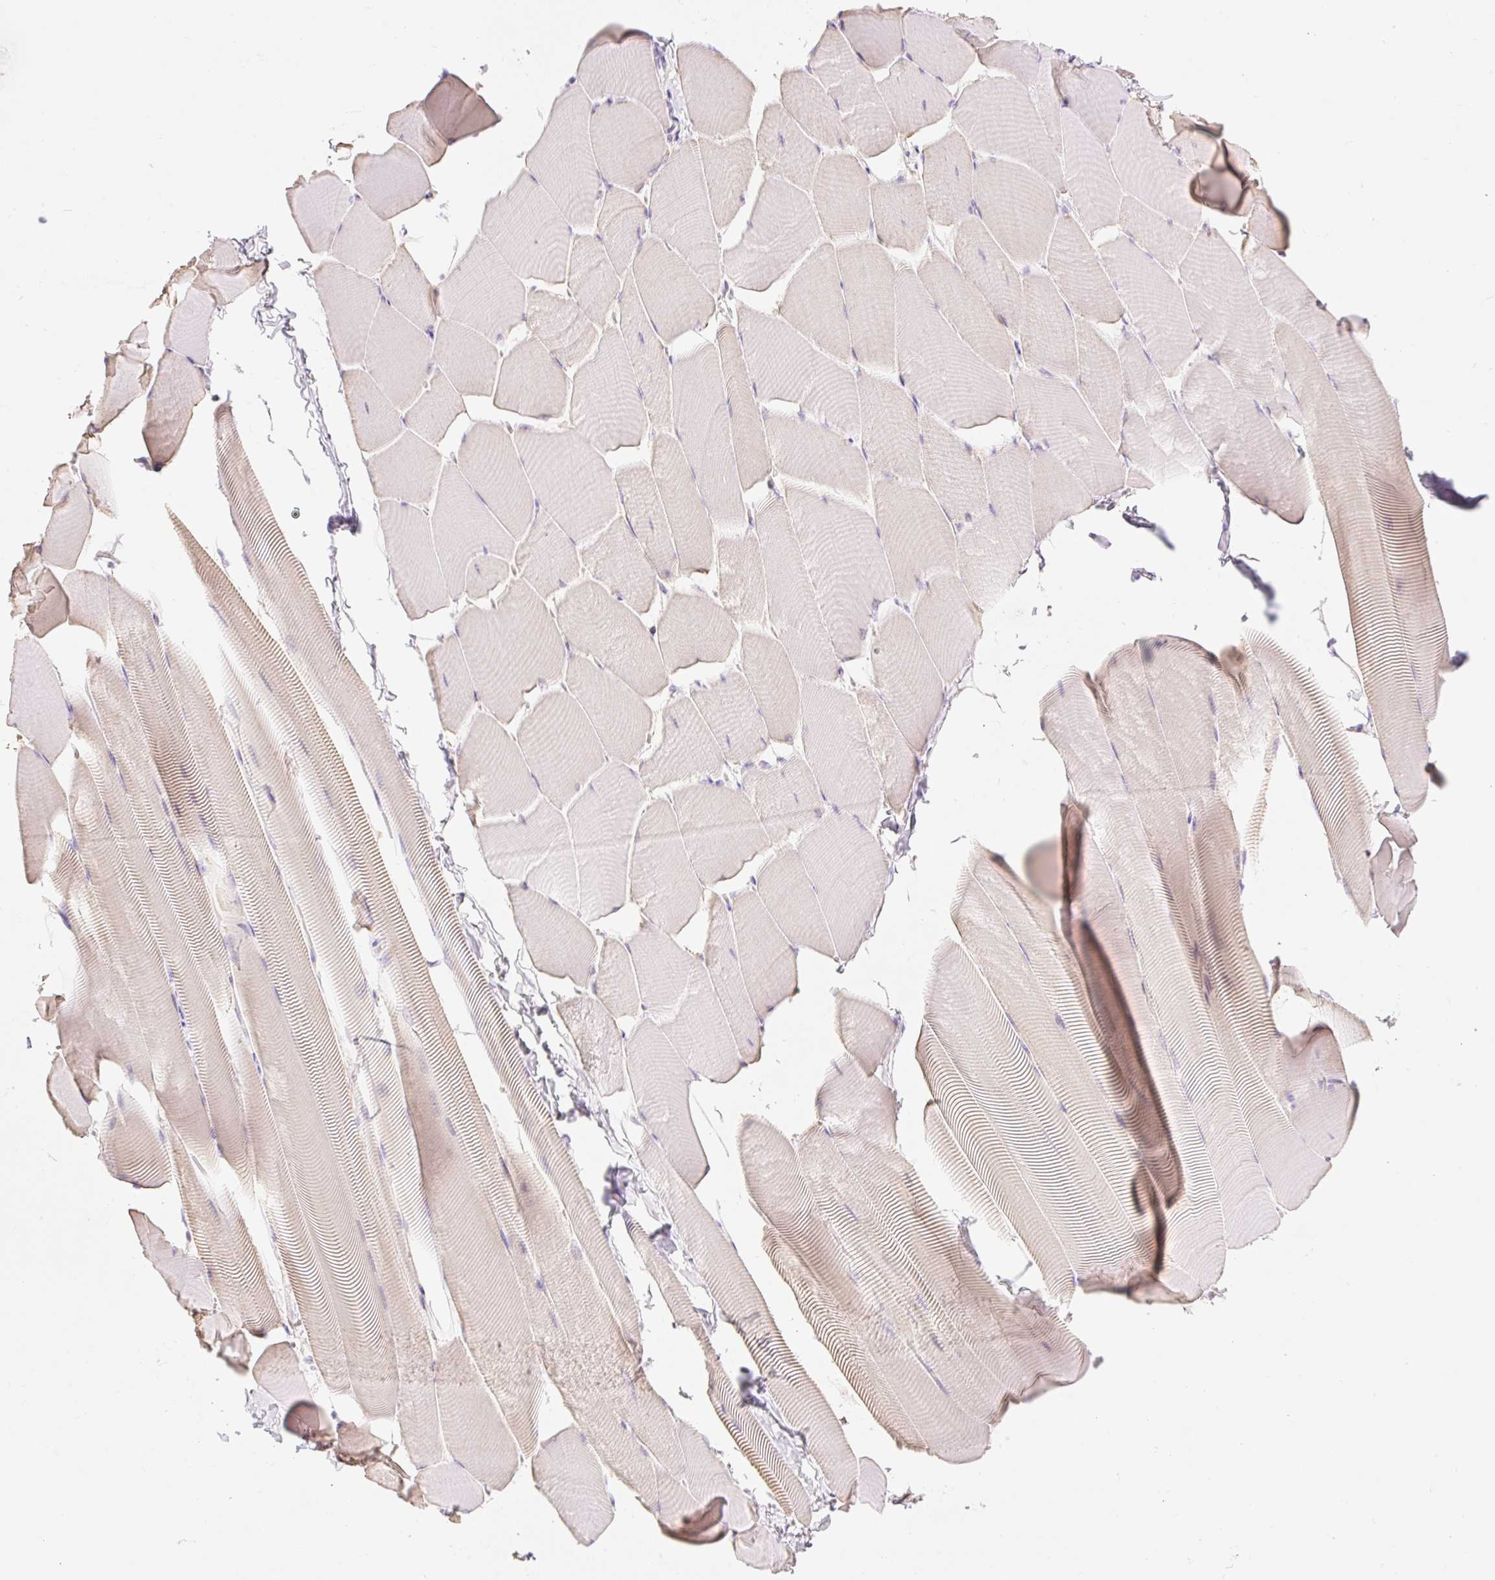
{"staining": {"intensity": "weak", "quantity": "<25%", "location": "cytoplasmic/membranous"}, "tissue": "skeletal muscle", "cell_type": "Myocytes", "image_type": "normal", "snomed": [{"axis": "morphology", "description": "Normal tissue, NOS"}, {"axis": "topography", "description": "Skeletal muscle"}], "caption": "DAB (3,3'-diaminobenzidine) immunohistochemical staining of unremarkable human skeletal muscle shows no significant expression in myocytes.", "gene": "DHX35", "patient": {"sex": "male", "age": 25}}